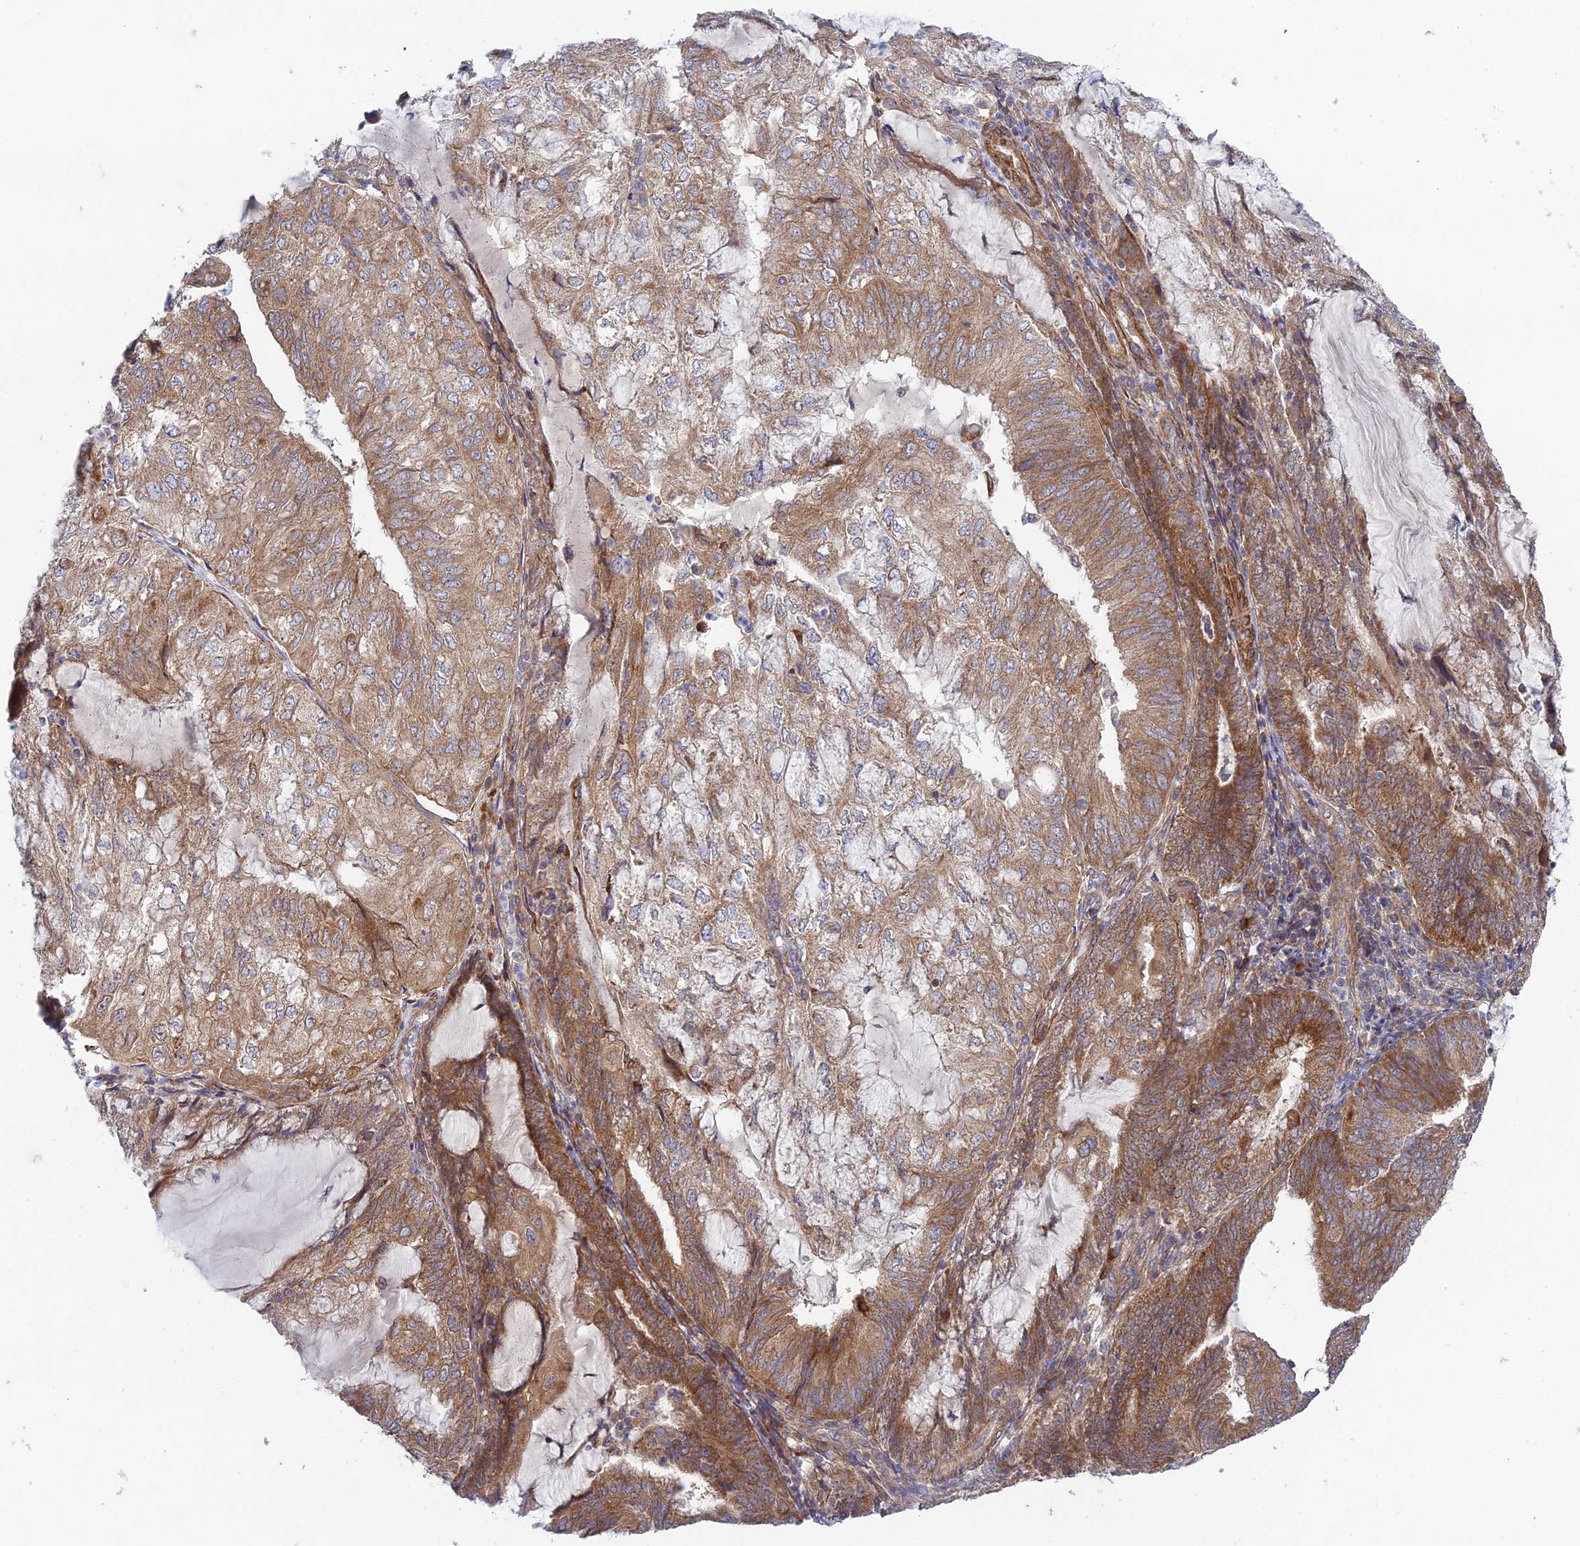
{"staining": {"intensity": "moderate", "quantity": ">75%", "location": "cytoplasmic/membranous"}, "tissue": "endometrial cancer", "cell_type": "Tumor cells", "image_type": "cancer", "snomed": [{"axis": "morphology", "description": "Adenocarcinoma, NOS"}, {"axis": "topography", "description": "Endometrium"}], "caption": "An immunohistochemistry image of neoplastic tissue is shown. Protein staining in brown labels moderate cytoplasmic/membranous positivity in endometrial cancer within tumor cells.", "gene": "INCA1", "patient": {"sex": "female", "age": 81}}